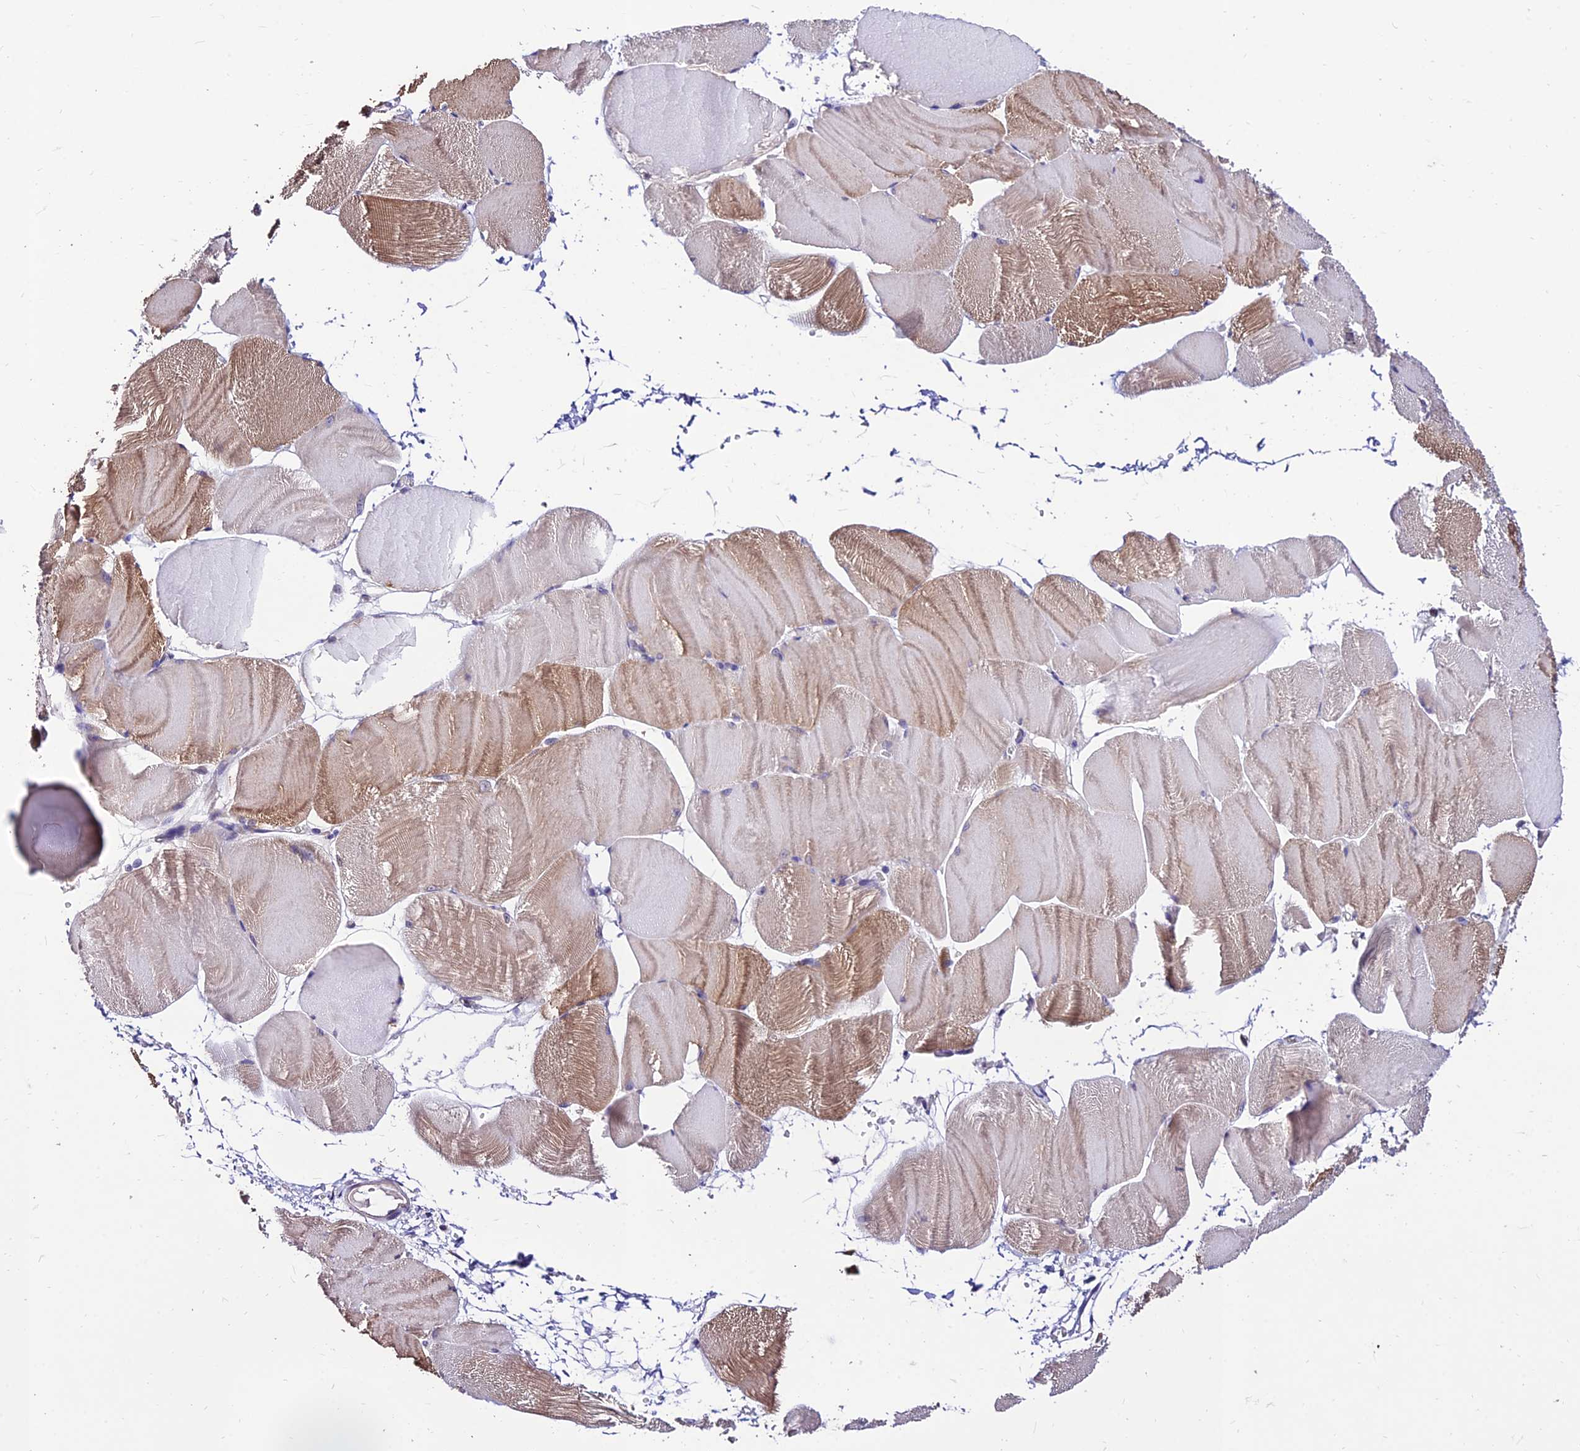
{"staining": {"intensity": "moderate", "quantity": "<25%", "location": "cytoplasmic/membranous"}, "tissue": "skeletal muscle", "cell_type": "Myocytes", "image_type": "normal", "snomed": [{"axis": "morphology", "description": "Normal tissue, NOS"}, {"axis": "morphology", "description": "Basal cell carcinoma"}, {"axis": "topography", "description": "Skeletal muscle"}], "caption": "Skeletal muscle stained with a brown dye shows moderate cytoplasmic/membranous positive expression in approximately <25% of myocytes.", "gene": "C6orf132", "patient": {"sex": "female", "age": 64}}